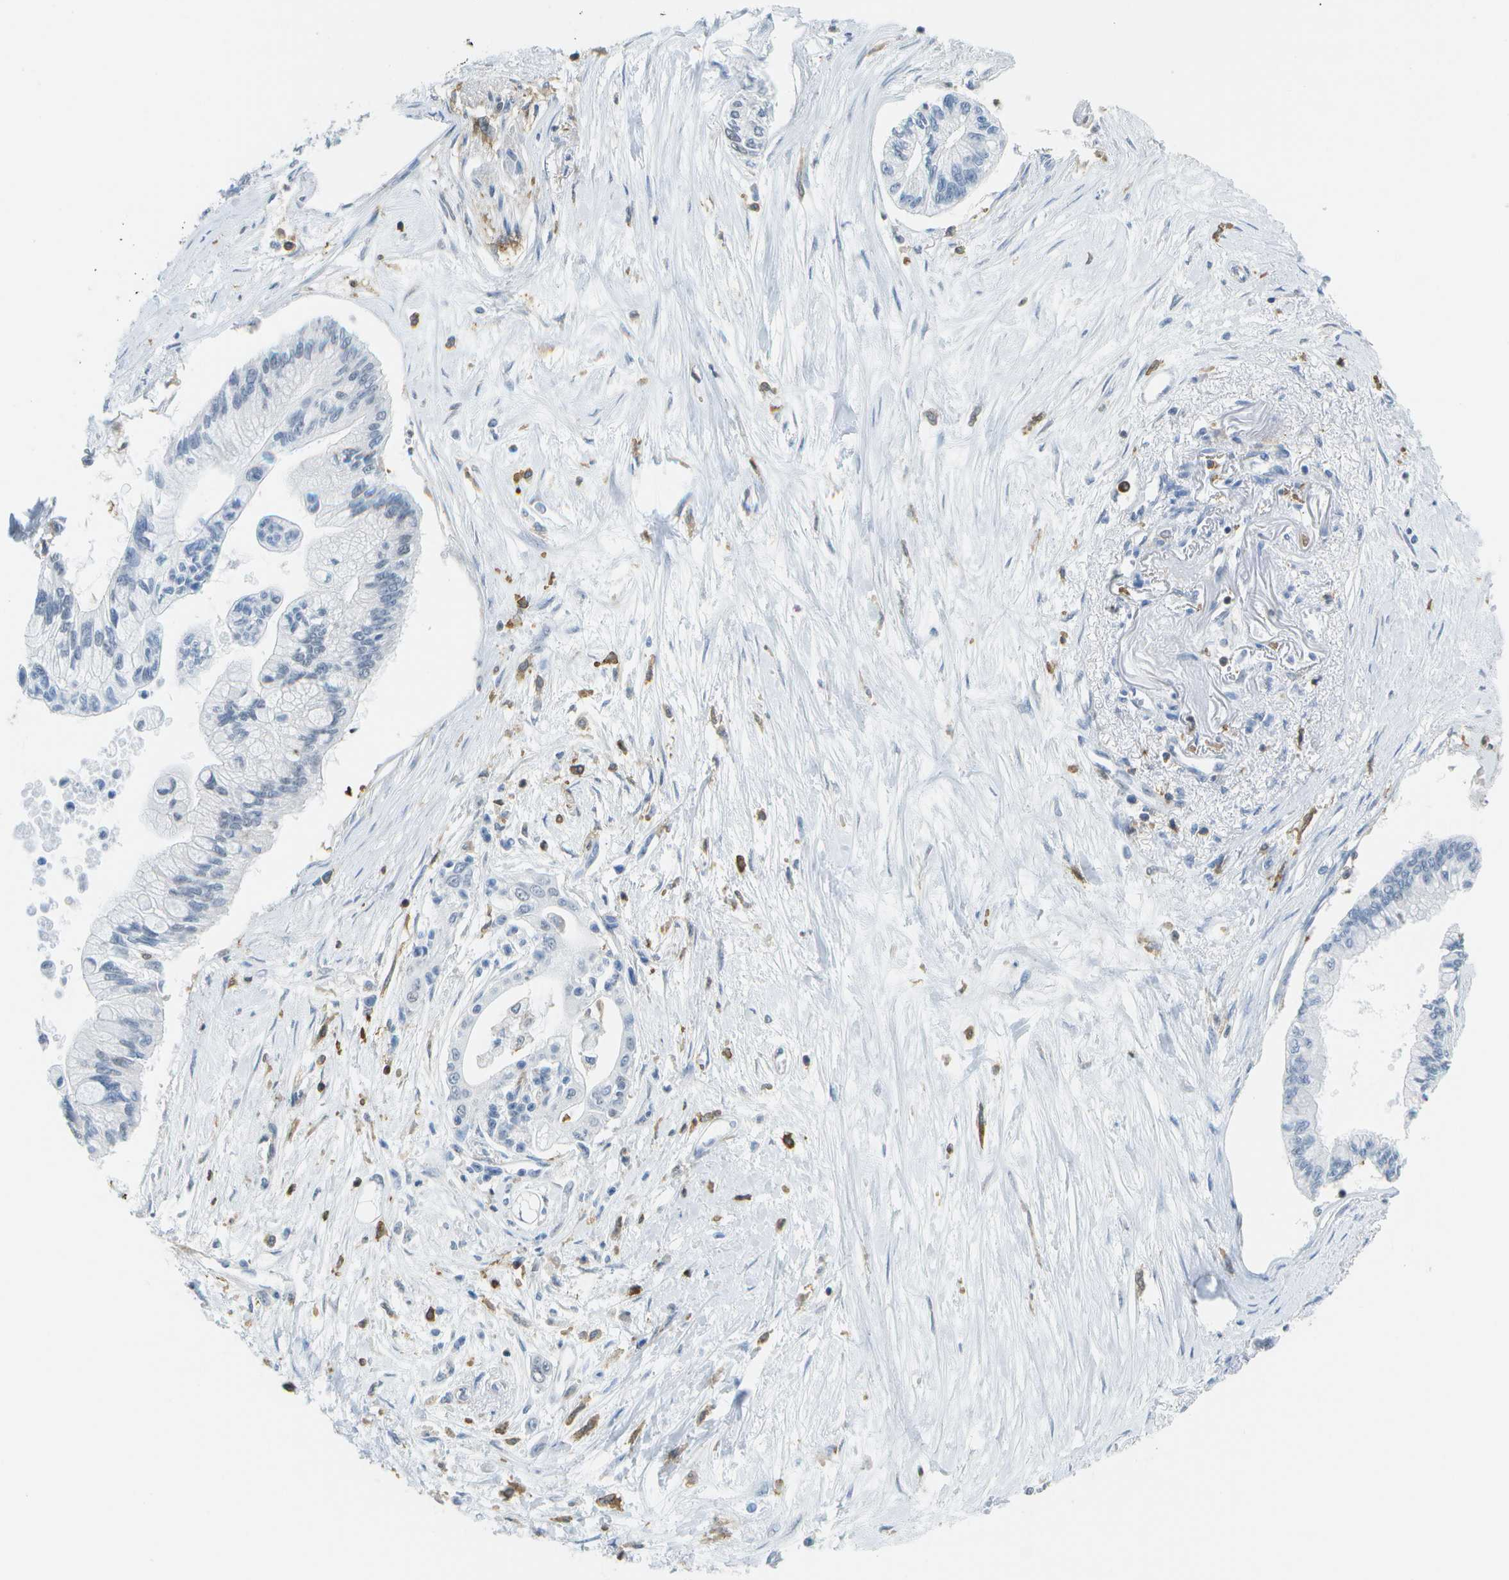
{"staining": {"intensity": "negative", "quantity": "none", "location": "none"}, "tissue": "pancreatic cancer", "cell_type": "Tumor cells", "image_type": "cancer", "snomed": [{"axis": "morphology", "description": "Adenocarcinoma, NOS"}, {"axis": "topography", "description": "Pancreas"}], "caption": "This is an immunohistochemistry micrograph of pancreatic adenocarcinoma. There is no staining in tumor cells.", "gene": "RCSD1", "patient": {"sex": "female", "age": 77}}